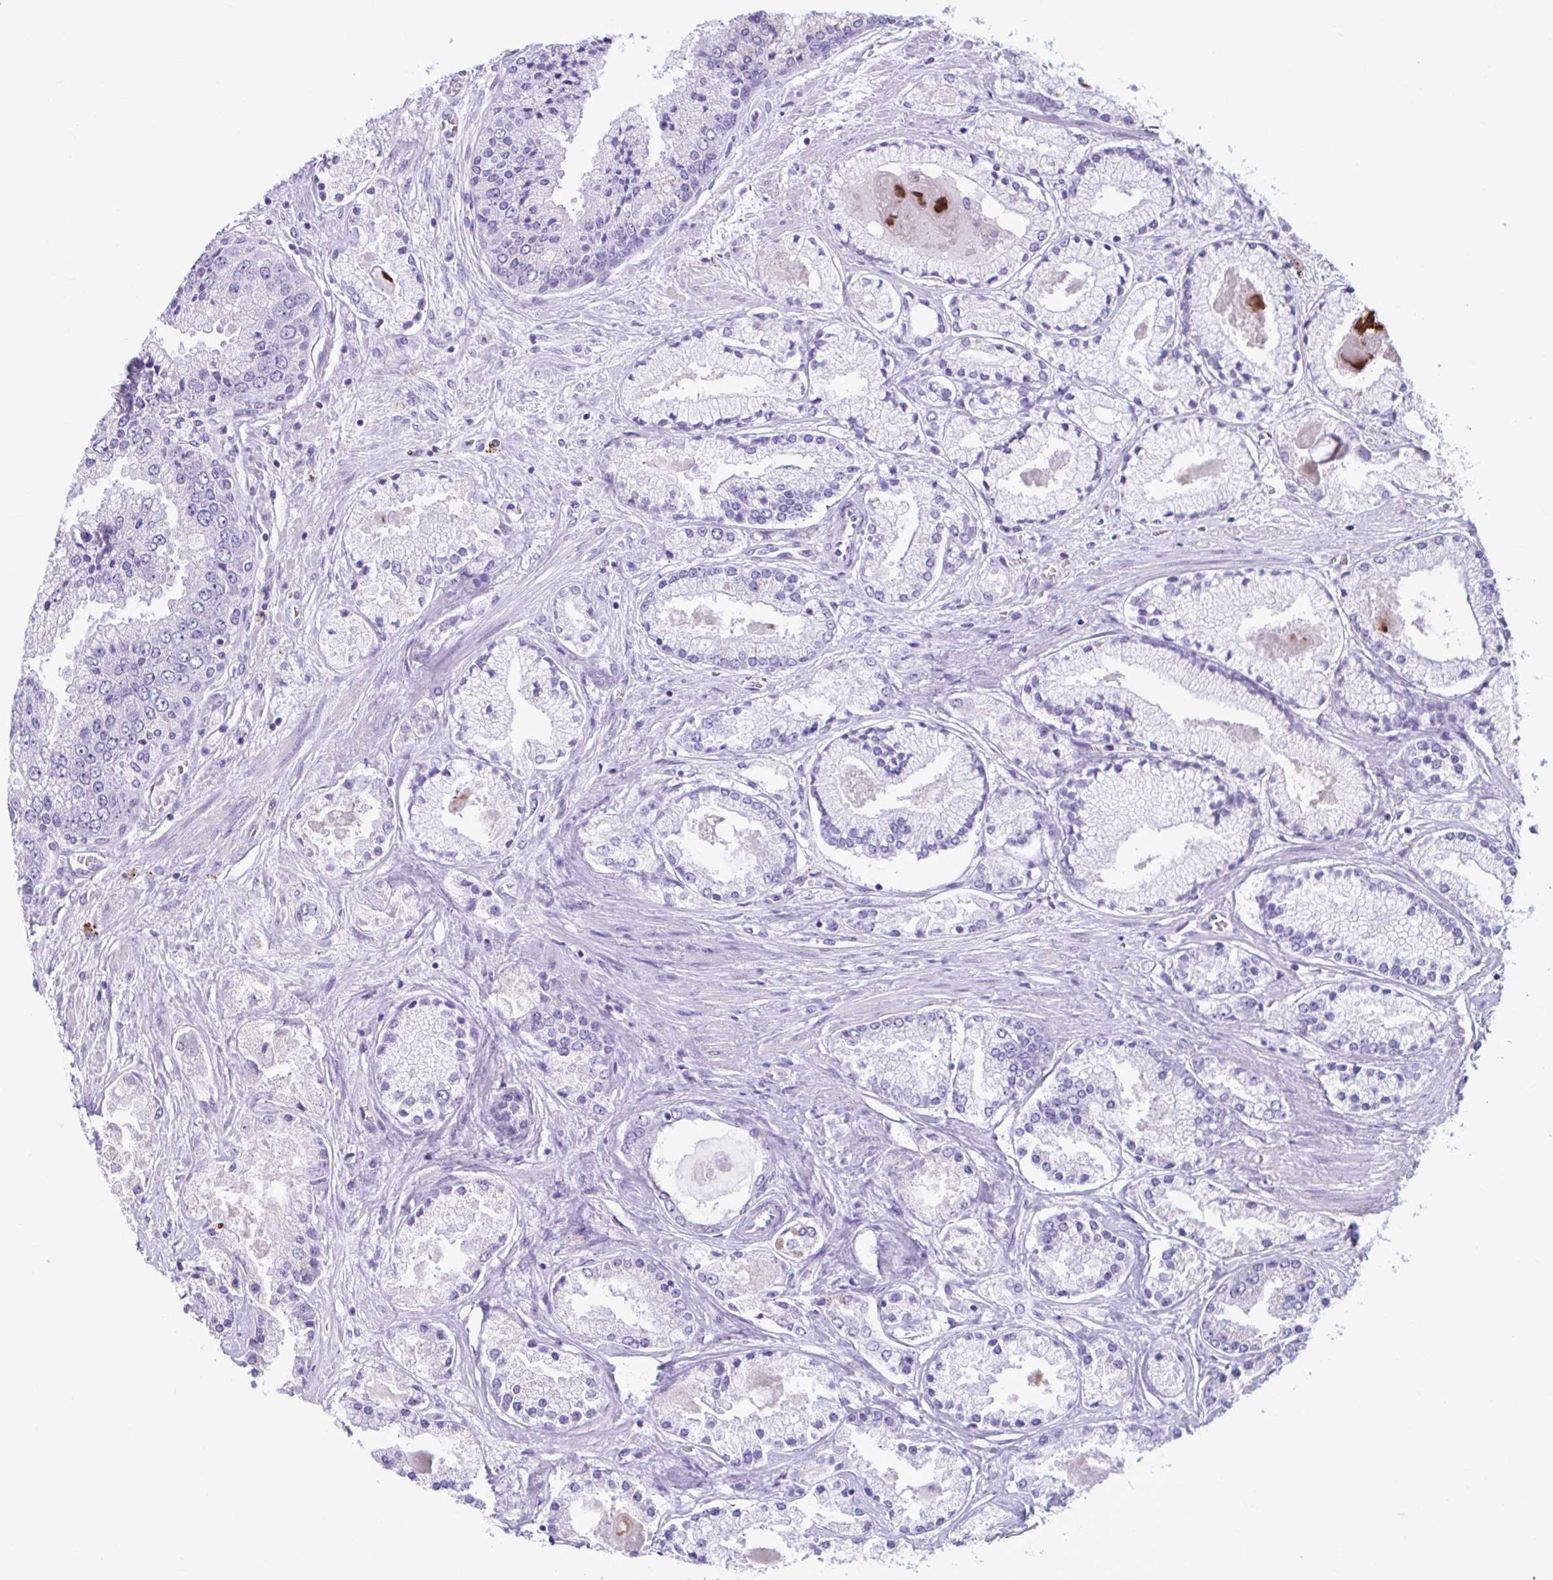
{"staining": {"intensity": "negative", "quantity": "none", "location": "none"}, "tissue": "prostate cancer", "cell_type": "Tumor cells", "image_type": "cancer", "snomed": [{"axis": "morphology", "description": "Adenocarcinoma, High grade"}, {"axis": "topography", "description": "Prostate"}], "caption": "This is an immunohistochemistry (IHC) histopathology image of prostate adenocarcinoma (high-grade). There is no expression in tumor cells.", "gene": "C12orf71", "patient": {"sex": "male", "age": 67}}